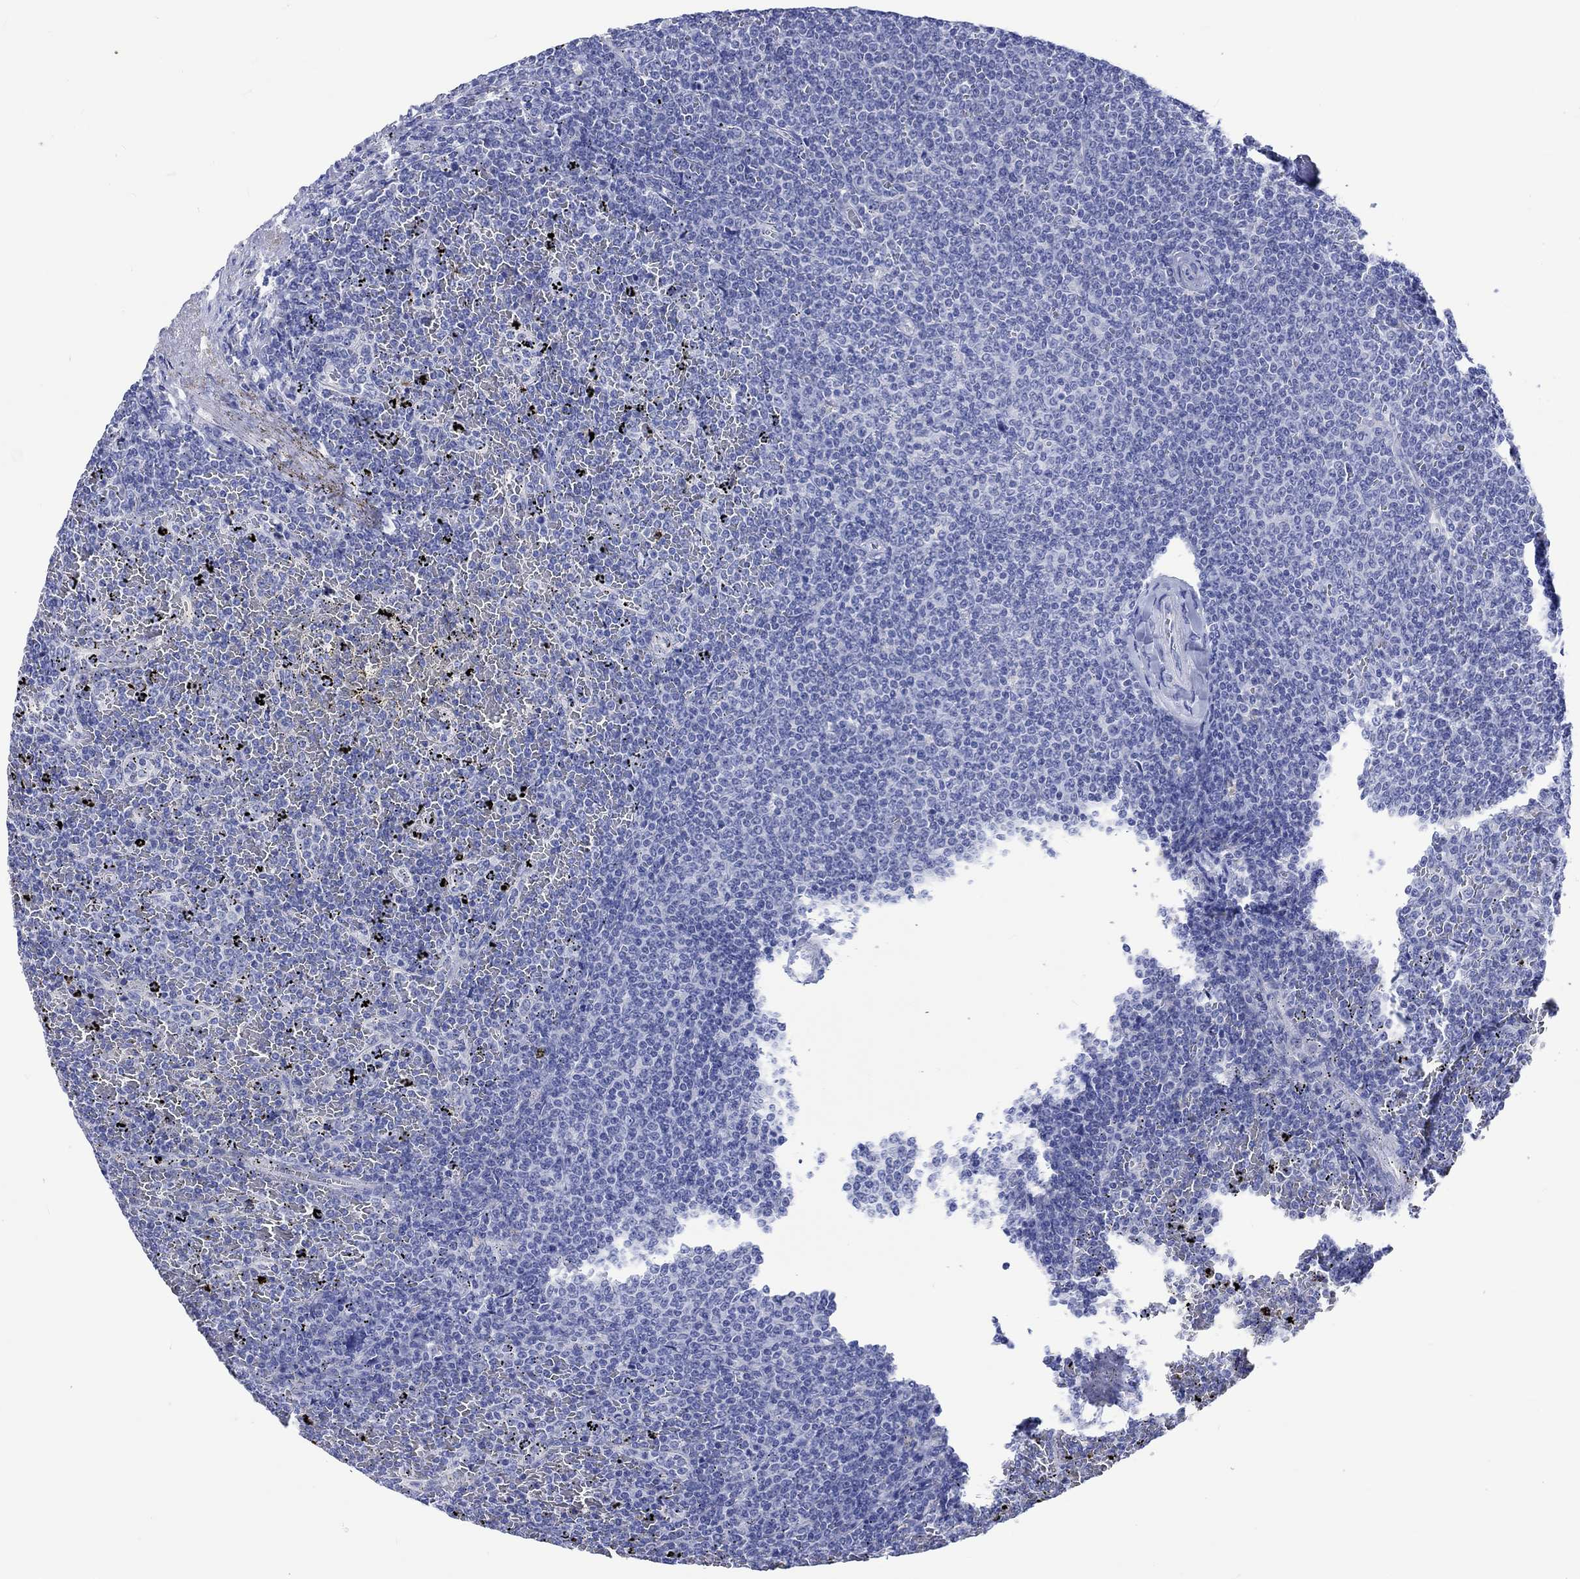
{"staining": {"intensity": "negative", "quantity": "none", "location": "none"}, "tissue": "lymphoma", "cell_type": "Tumor cells", "image_type": "cancer", "snomed": [{"axis": "morphology", "description": "Malignant lymphoma, non-Hodgkin's type, Low grade"}, {"axis": "topography", "description": "Spleen"}], "caption": "This is a image of immunohistochemistry staining of lymphoma, which shows no positivity in tumor cells. (Immunohistochemistry (ihc), brightfield microscopy, high magnification).", "gene": "KLHL33", "patient": {"sex": "female", "age": 77}}